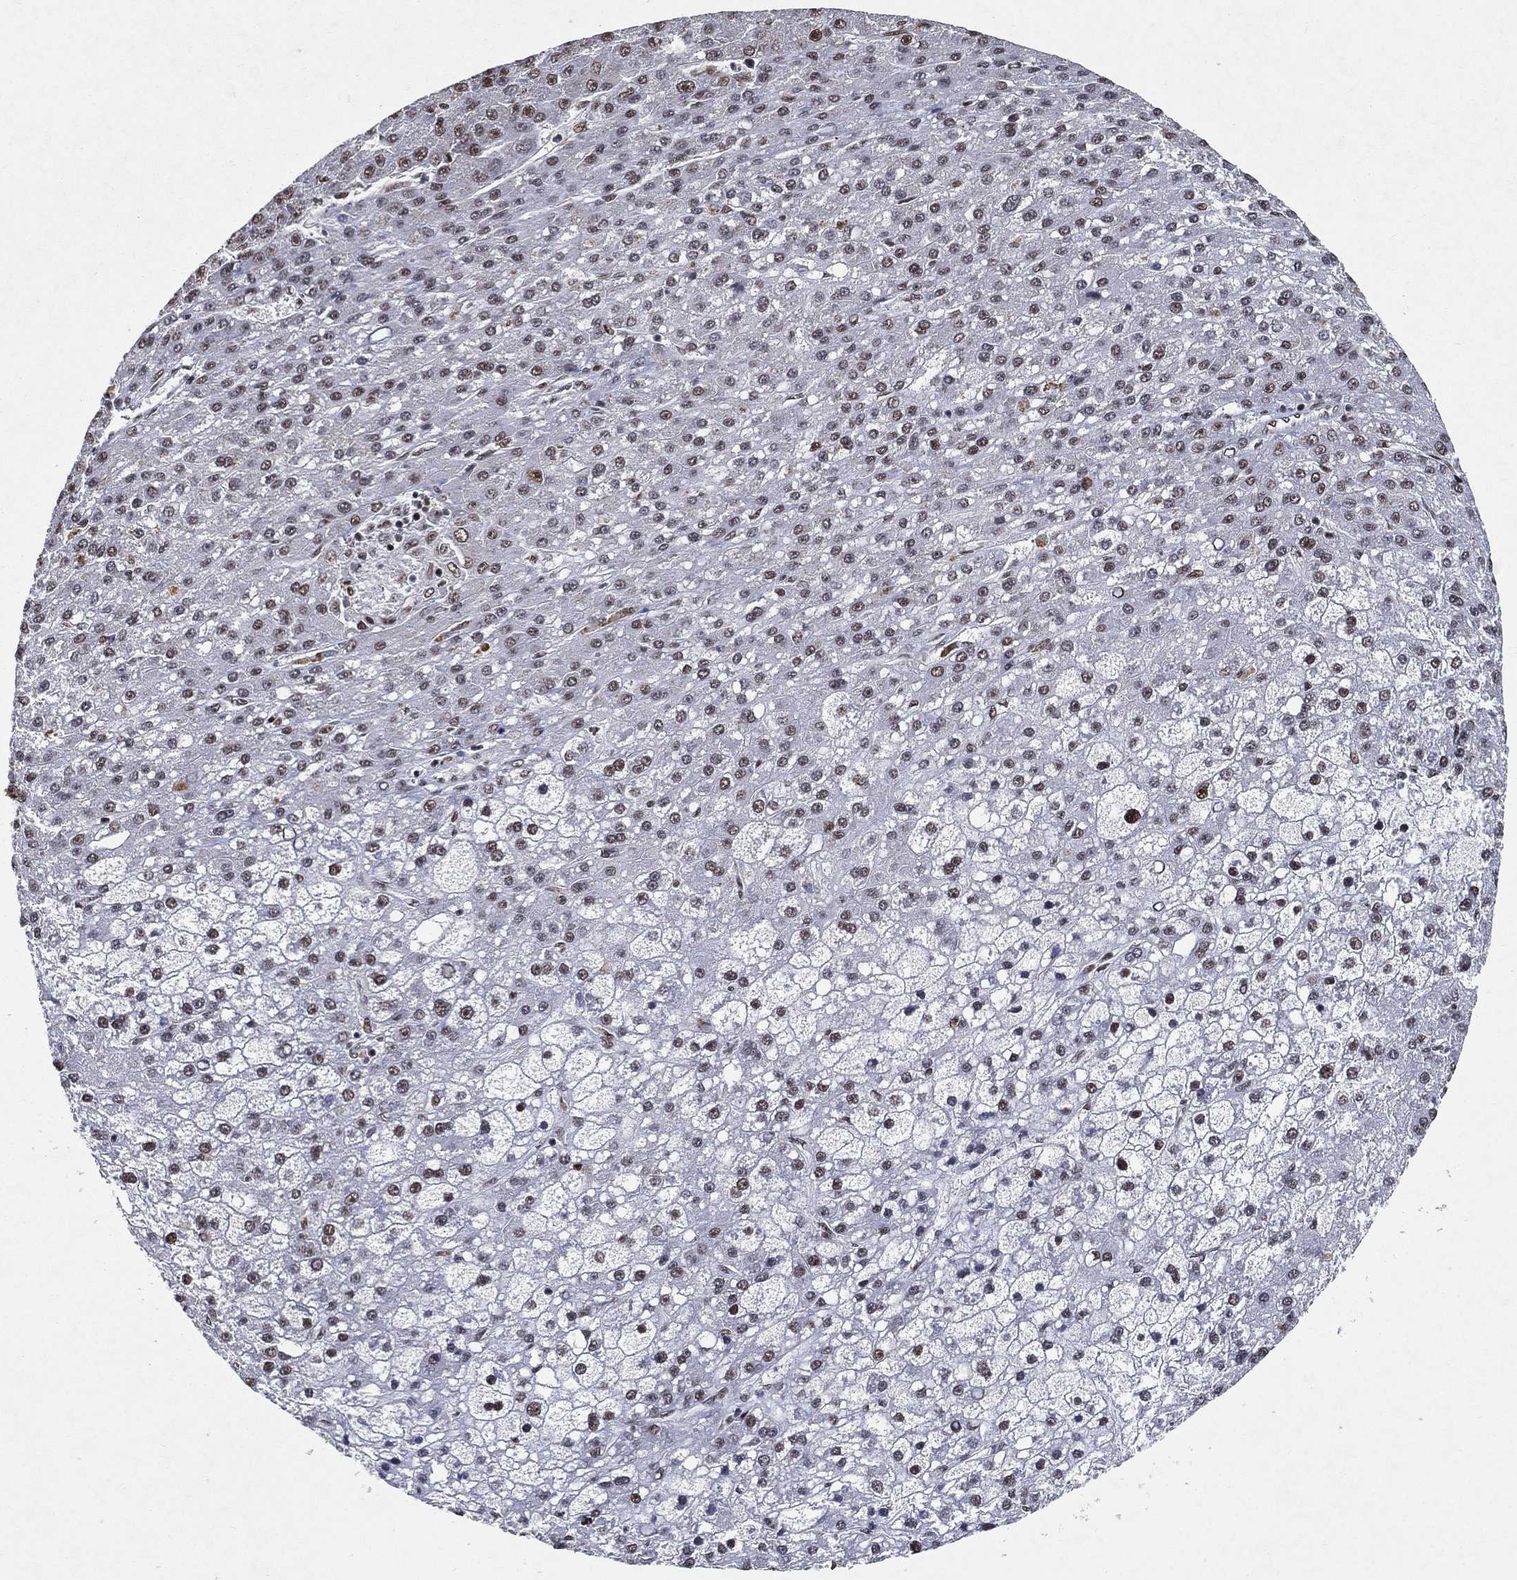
{"staining": {"intensity": "moderate", "quantity": ">75%", "location": "nuclear"}, "tissue": "liver cancer", "cell_type": "Tumor cells", "image_type": "cancer", "snomed": [{"axis": "morphology", "description": "Carcinoma, Hepatocellular, NOS"}, {"axis": "topography", "description": "Liver"}], "caption": "Immunohistochemistry of hepatocellular carcinoma (liver) exhibits medium levels of moderate nuclear staining in about >75% of tumor cells.", "gene": "DDX27", "patient": {"sex": "male", "age": 67}}